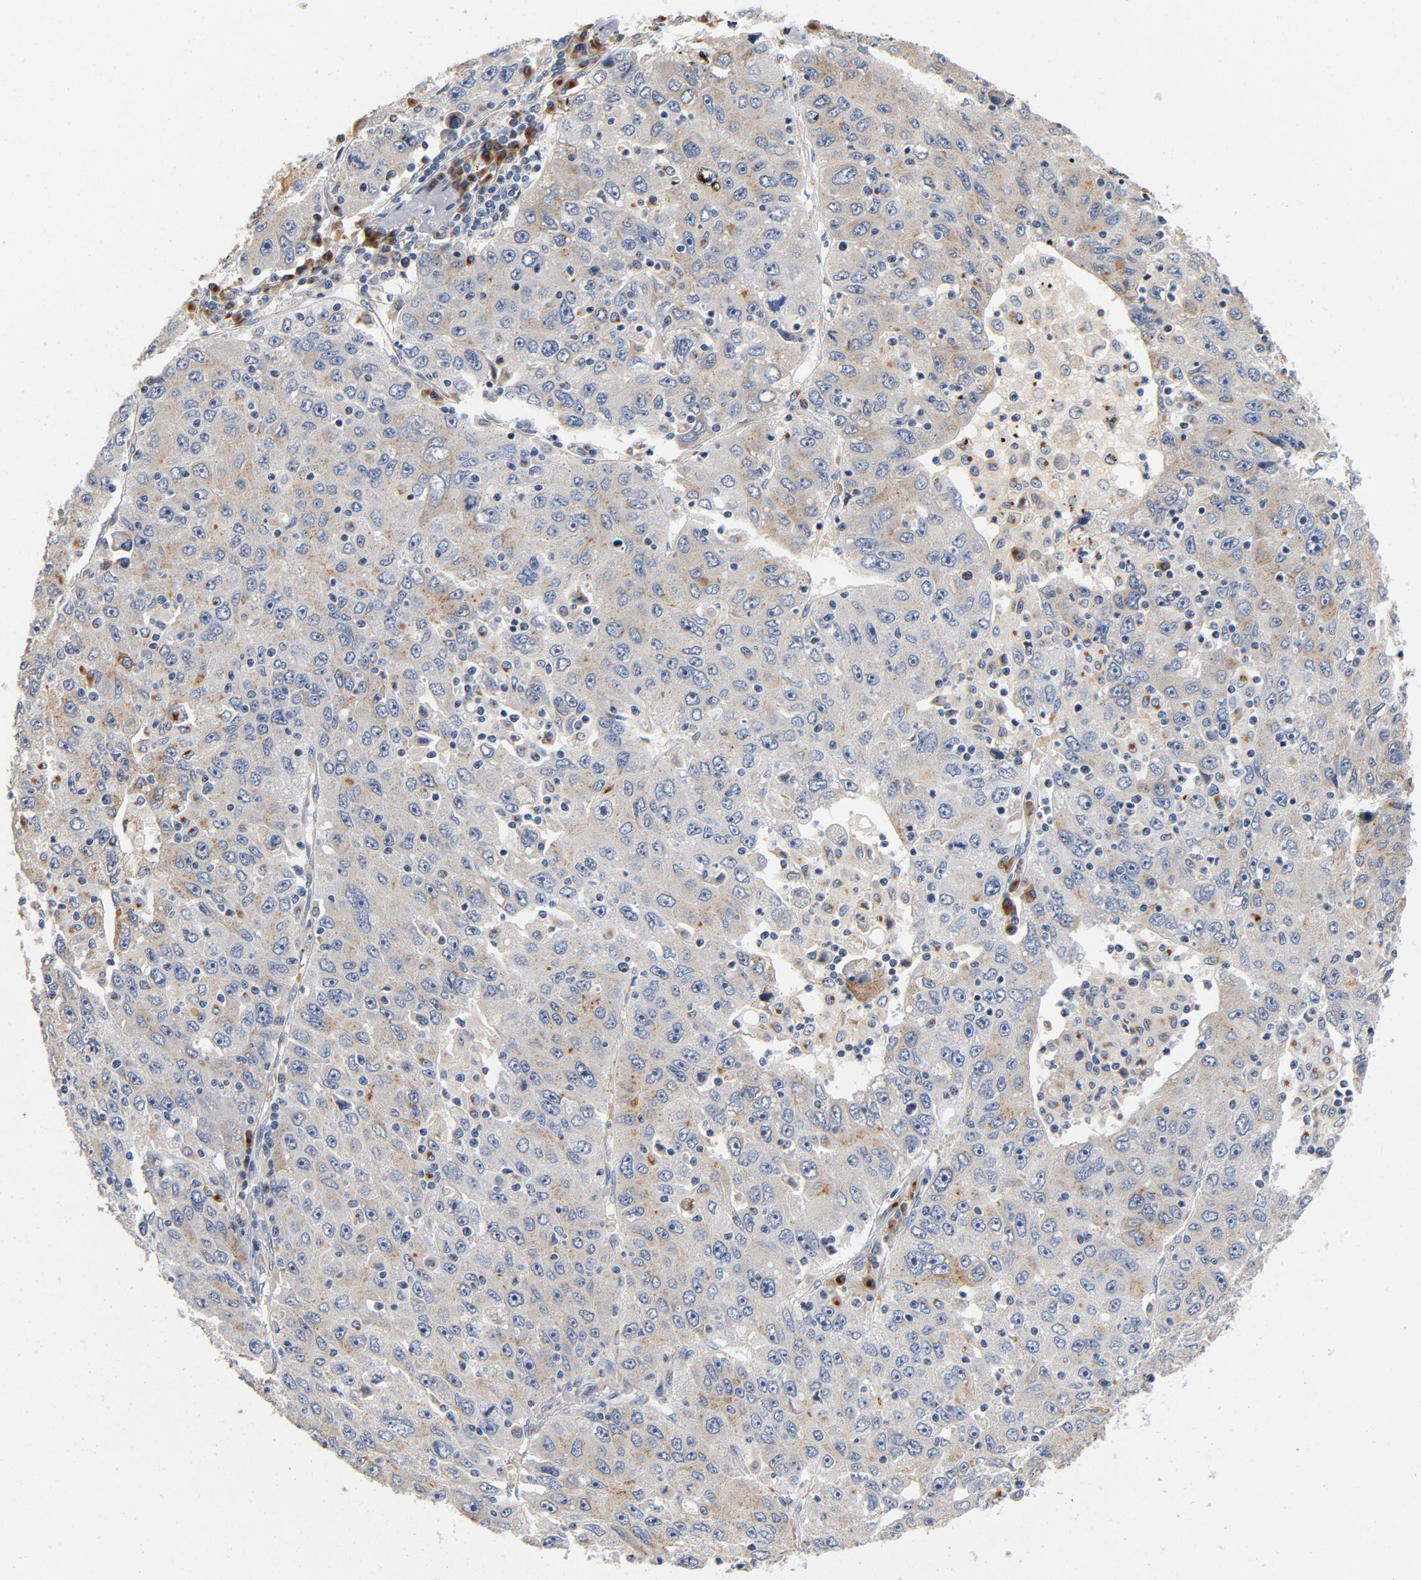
{"staining": {"intensity": "negative", "quantity": "none", "location": "none"}, "tissue": "liver cancer", "cell_type": "Tumor cells", "image_type": "cancer", "snomed": [{"axis": "morphology", "description": "Carcinoma, Hepatocellular, NOS"}, {"axis": "topography", "description": "Liver"}], "caption": "IHC image of hepatocellular carcinoma (liver) stained for a protein (brown), which shows no positivity in tumor cells.", "gene": "LMAN2", "patient": {"sex": "male", "age": 49}}